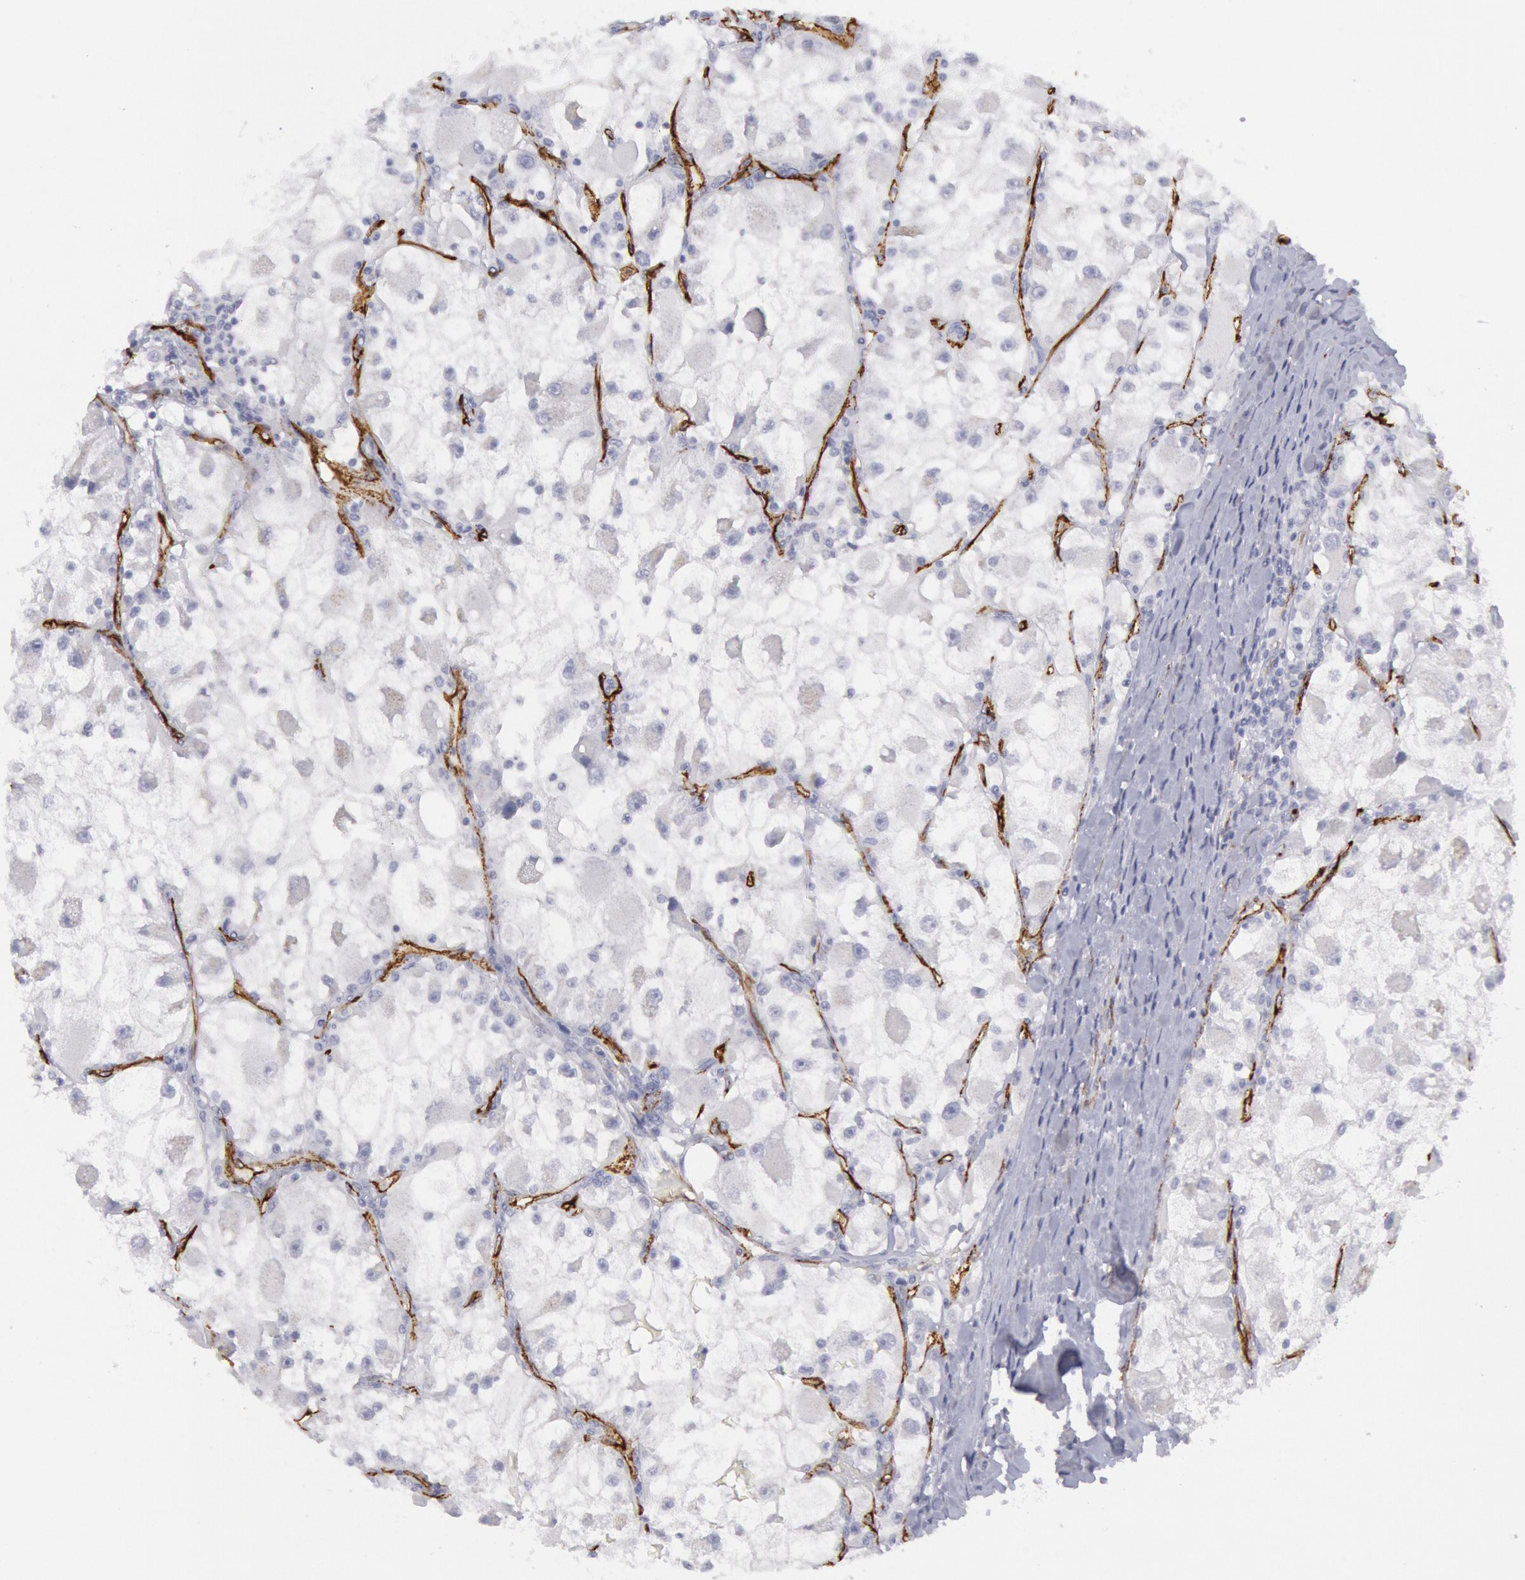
{"staining": {"intensity": "negative", "quantity": "none", "location": "none"}, "tissue": "renal cancer", "cell_type": "Tumor cells", "image_type": "cancer", "snomed": [{"axis": "morphology", "description": "Adenocarcinoma, NOS"}, {"axis": "topography", "description": "Kidney"}], "caption": "A micrograph of human renal cancer is negative for staining in tumor cells.", "gene": "CDH13", "patient": {"sex": "female", "age": 73}}